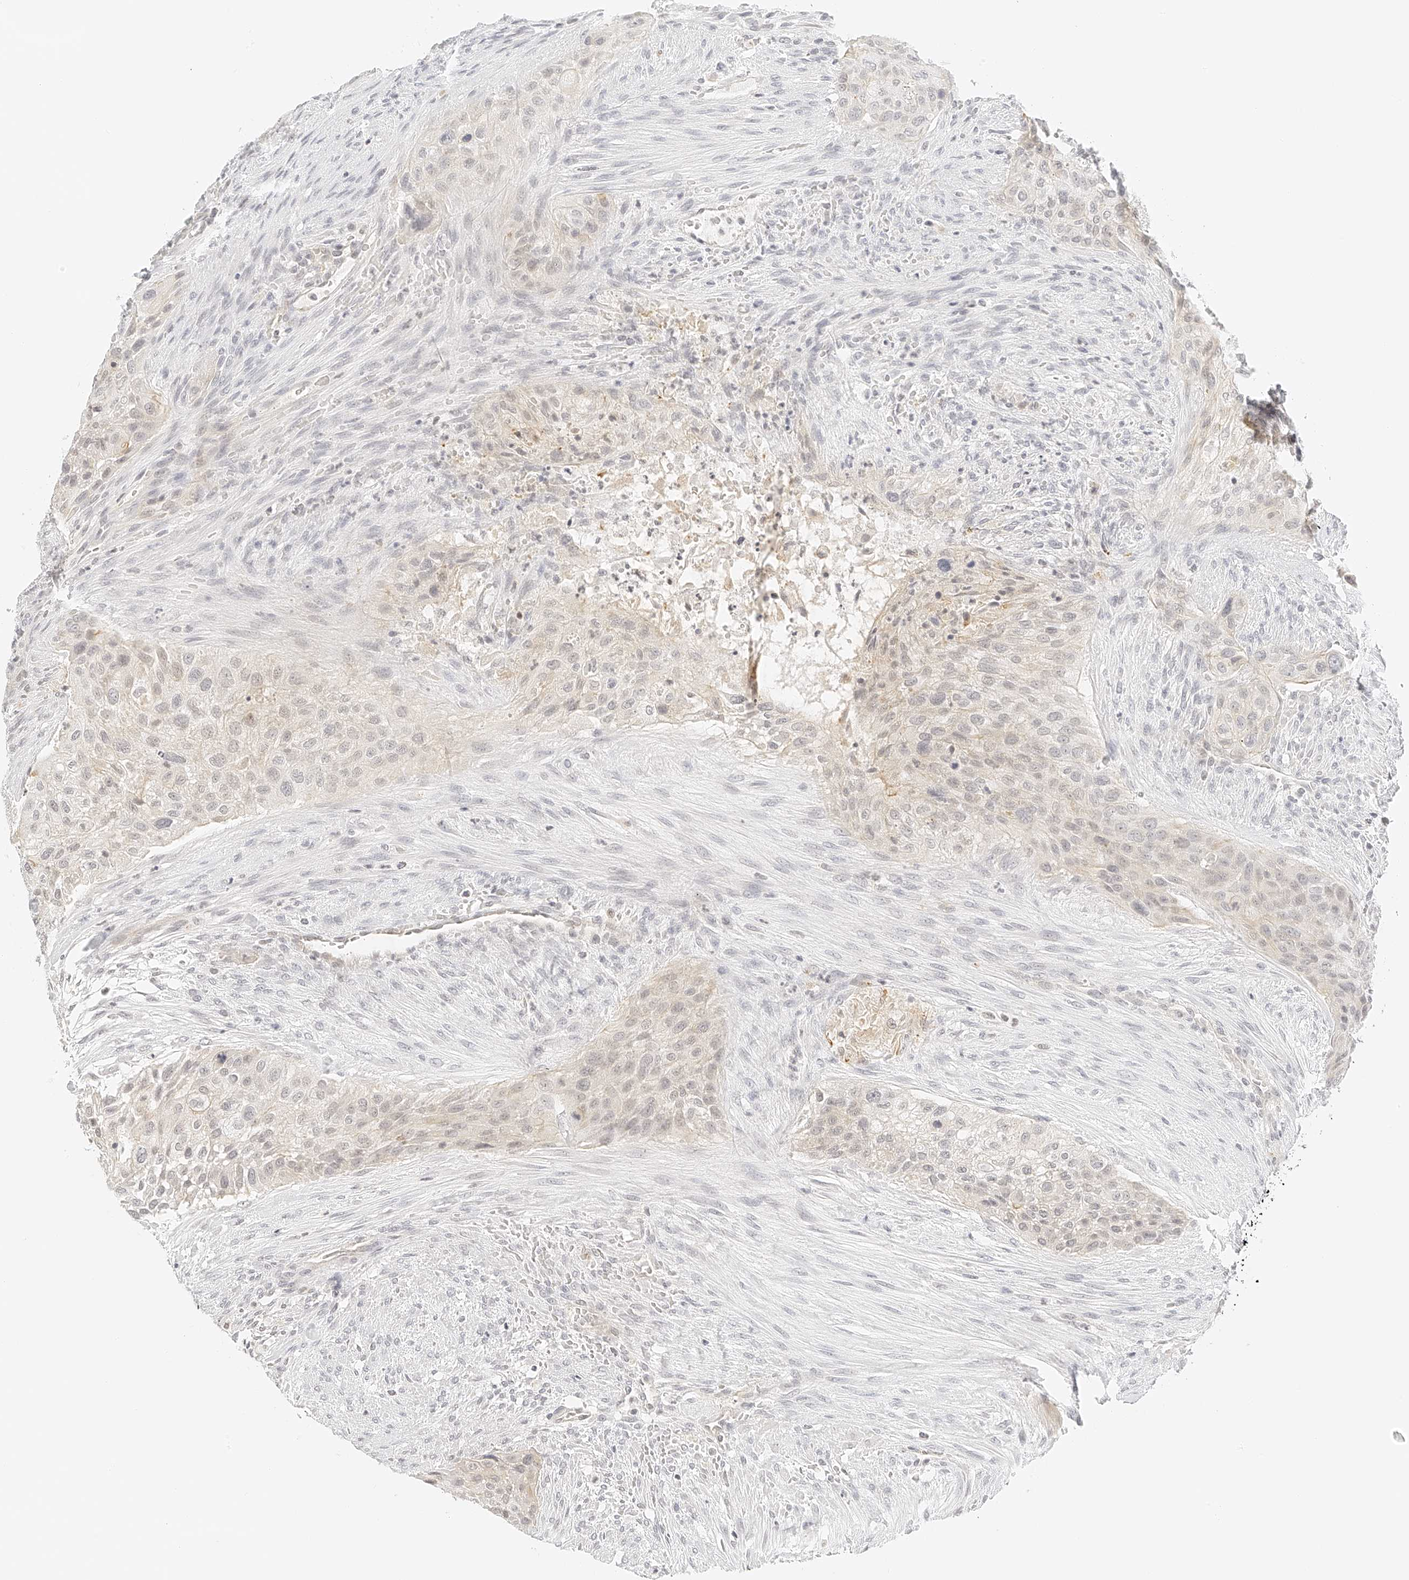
{"staining": {"intensity": "weak", "quantity": "<25%", "location": "cytoplasmic/membranous"}, "tissue": "urothelial cancer", "cell_type": "Tumor cells", "image_type": "cancer", "snomed": [{"axis": "morphology", "description": "Urothelial carcinoma, High grade"}, {"axis": "topography", "description": "Urinary bladder"}], "caption": "The image reveals no staining of tumor cells in urothelial cancer. (DAB (3,3'-diaminobenzidine) immunohistochemistry (IHC), high magnification).", "gene": "ZFP69", "patient": {"sex": "male", "age": 35}}